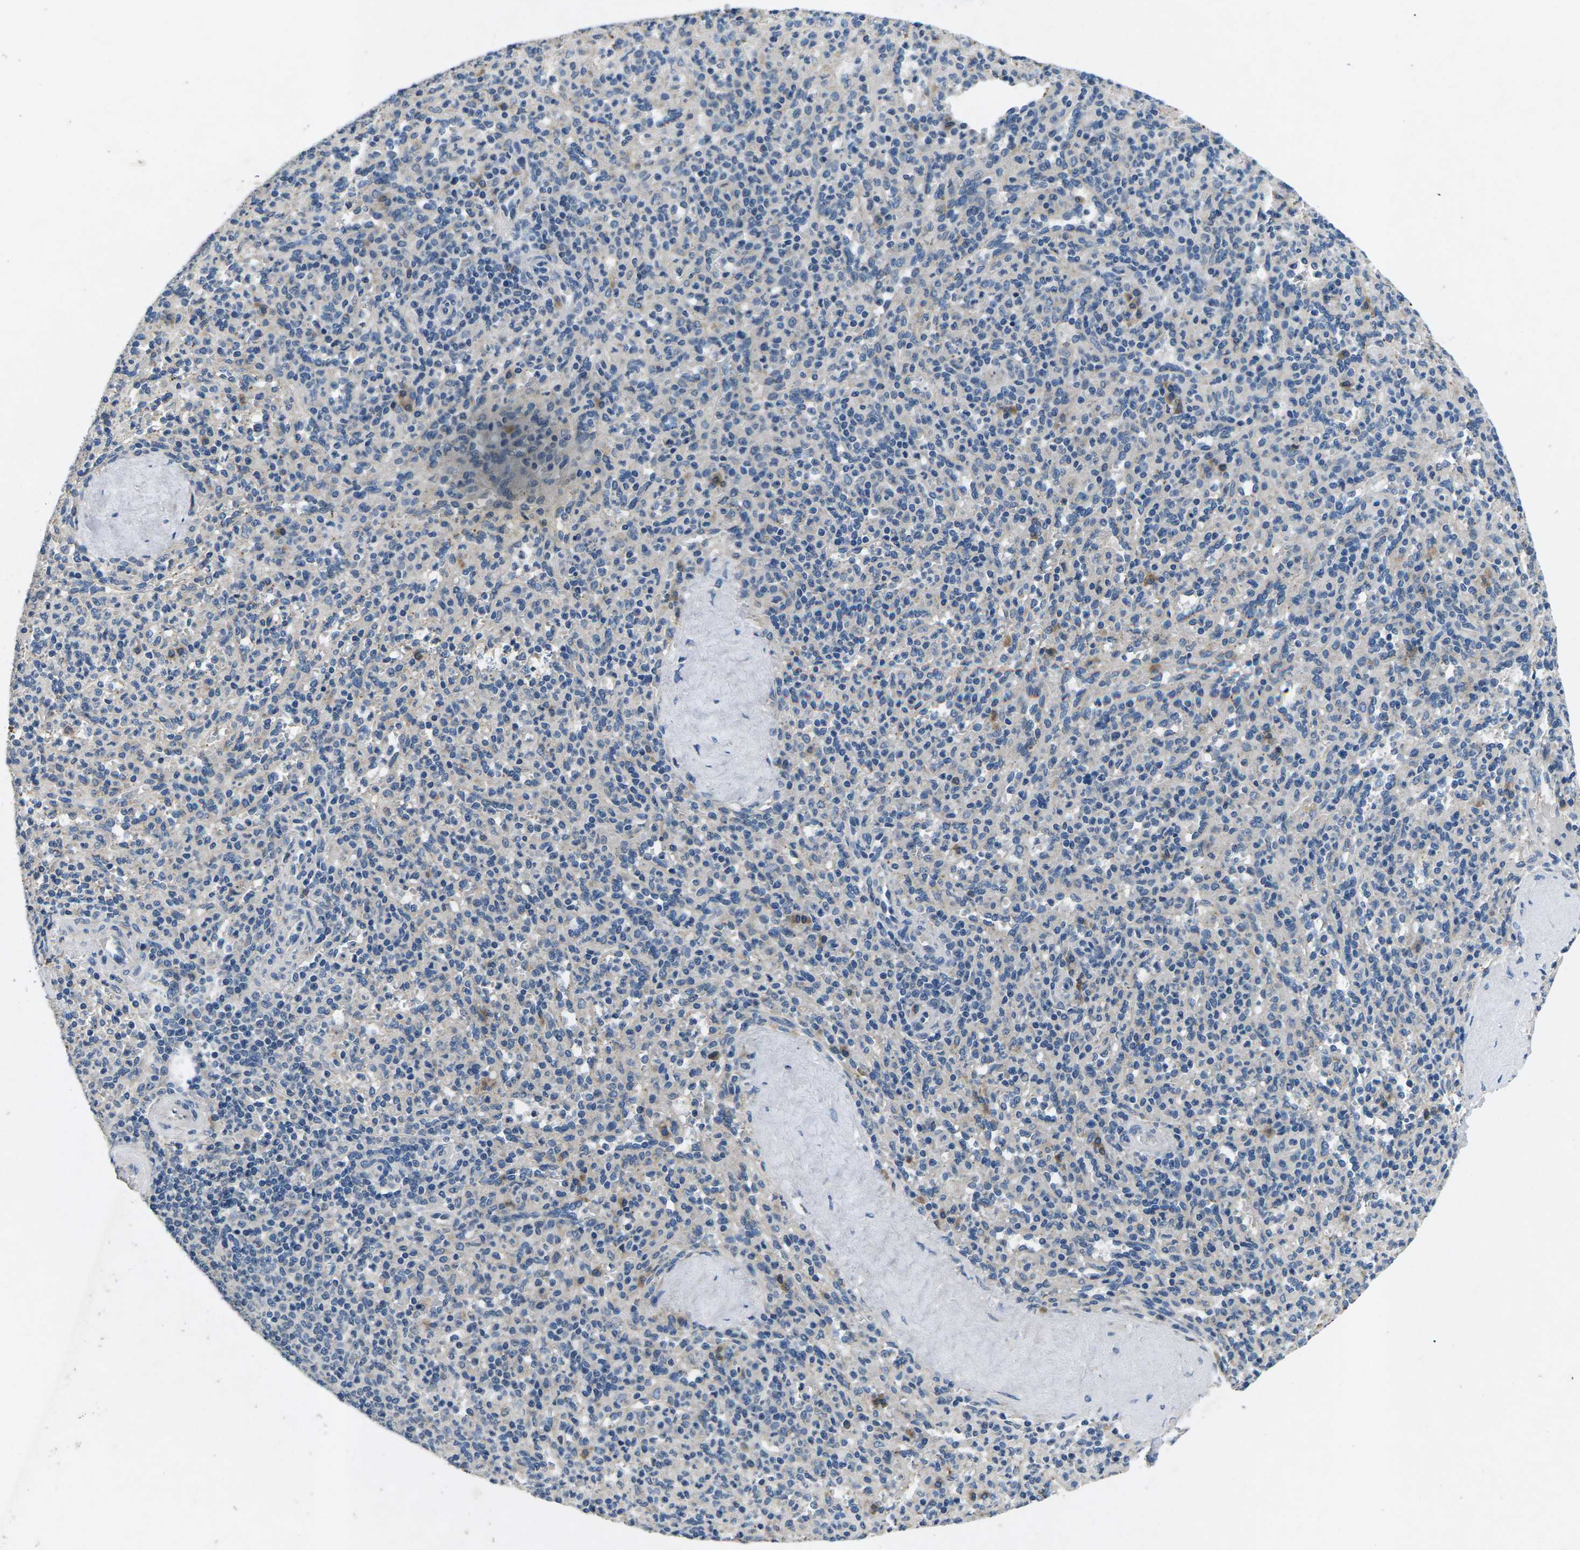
{"staining": {"intensity": "moderate", "quantity": "<25%", "location": "cytoplasmic/membranous"}, "tissue": "spleen", "cell_type": "Cells in red pulp", "image_type": "normal", "snomed": [{"axis": "morphology", "description": "Normal tissue, NOS"}, {"axis": "topography", "description": "Spleen"}], "caption": "Approximately <25% of cells in red pulp in unremarkable human spleen exhibit moderate cytoplasmic/membranous protein expression as visualized by brown immunohistochemical staining.", "gene": "ERGIC3", "patient": {"sex": "male", "age": 36}}